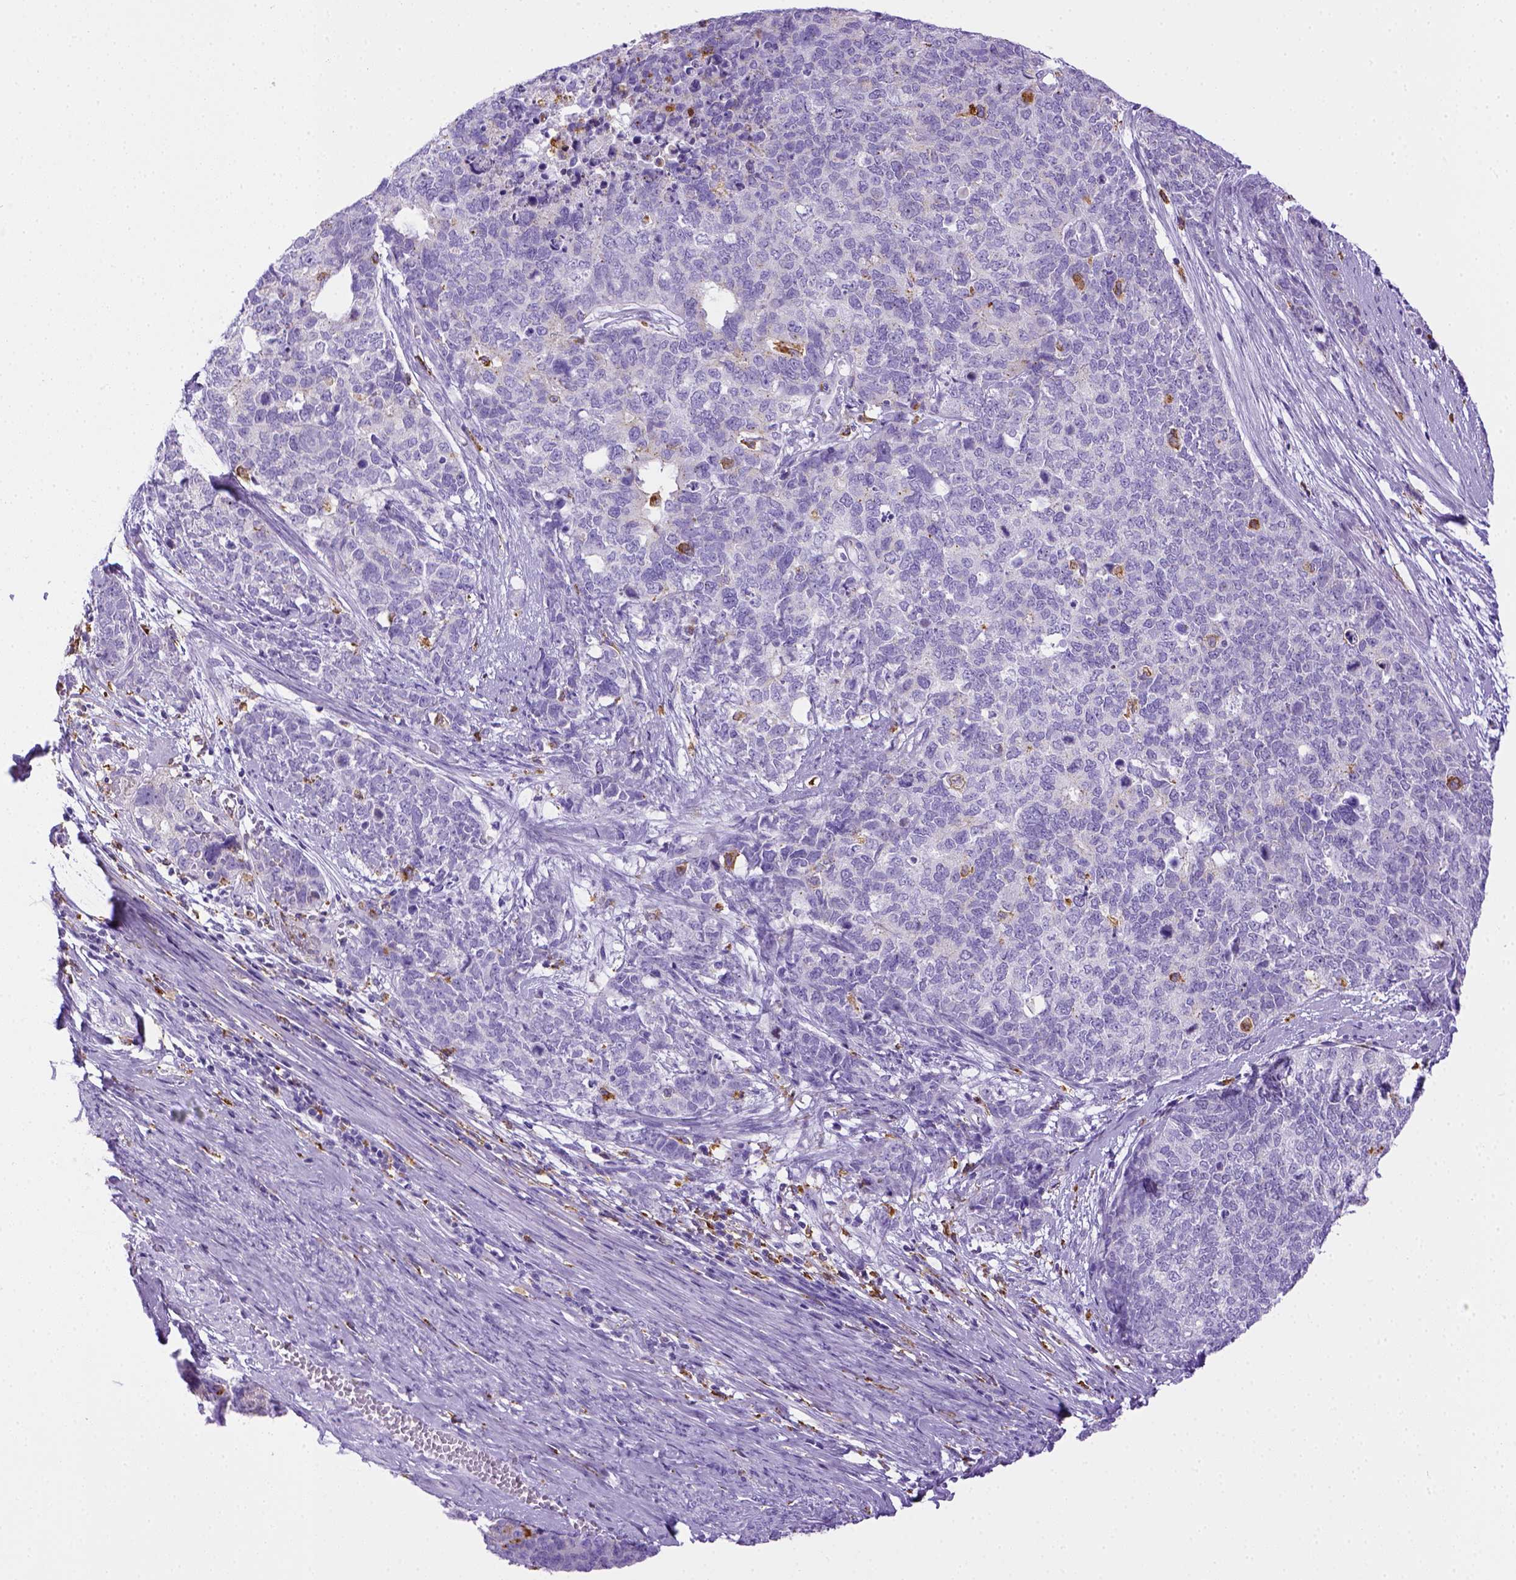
{"staining": {"intensity": "negative", "quantity": "none", "location": "none"}, "tissue": "cervical cancer", "cell_type": "Tumor cells", "image_type": "cancer", "snomed": [{"axis": "morphology", "description": "Squamous cell carcinoma, NOS"}, {"axis": "topography", "description": "Cervix"}], "caption": "Tumor cells are negative for brown protein staining in cervical squamous cell carcinoma.", "gene": "CD68", "patient": {"sex": "female", "age": 63}}